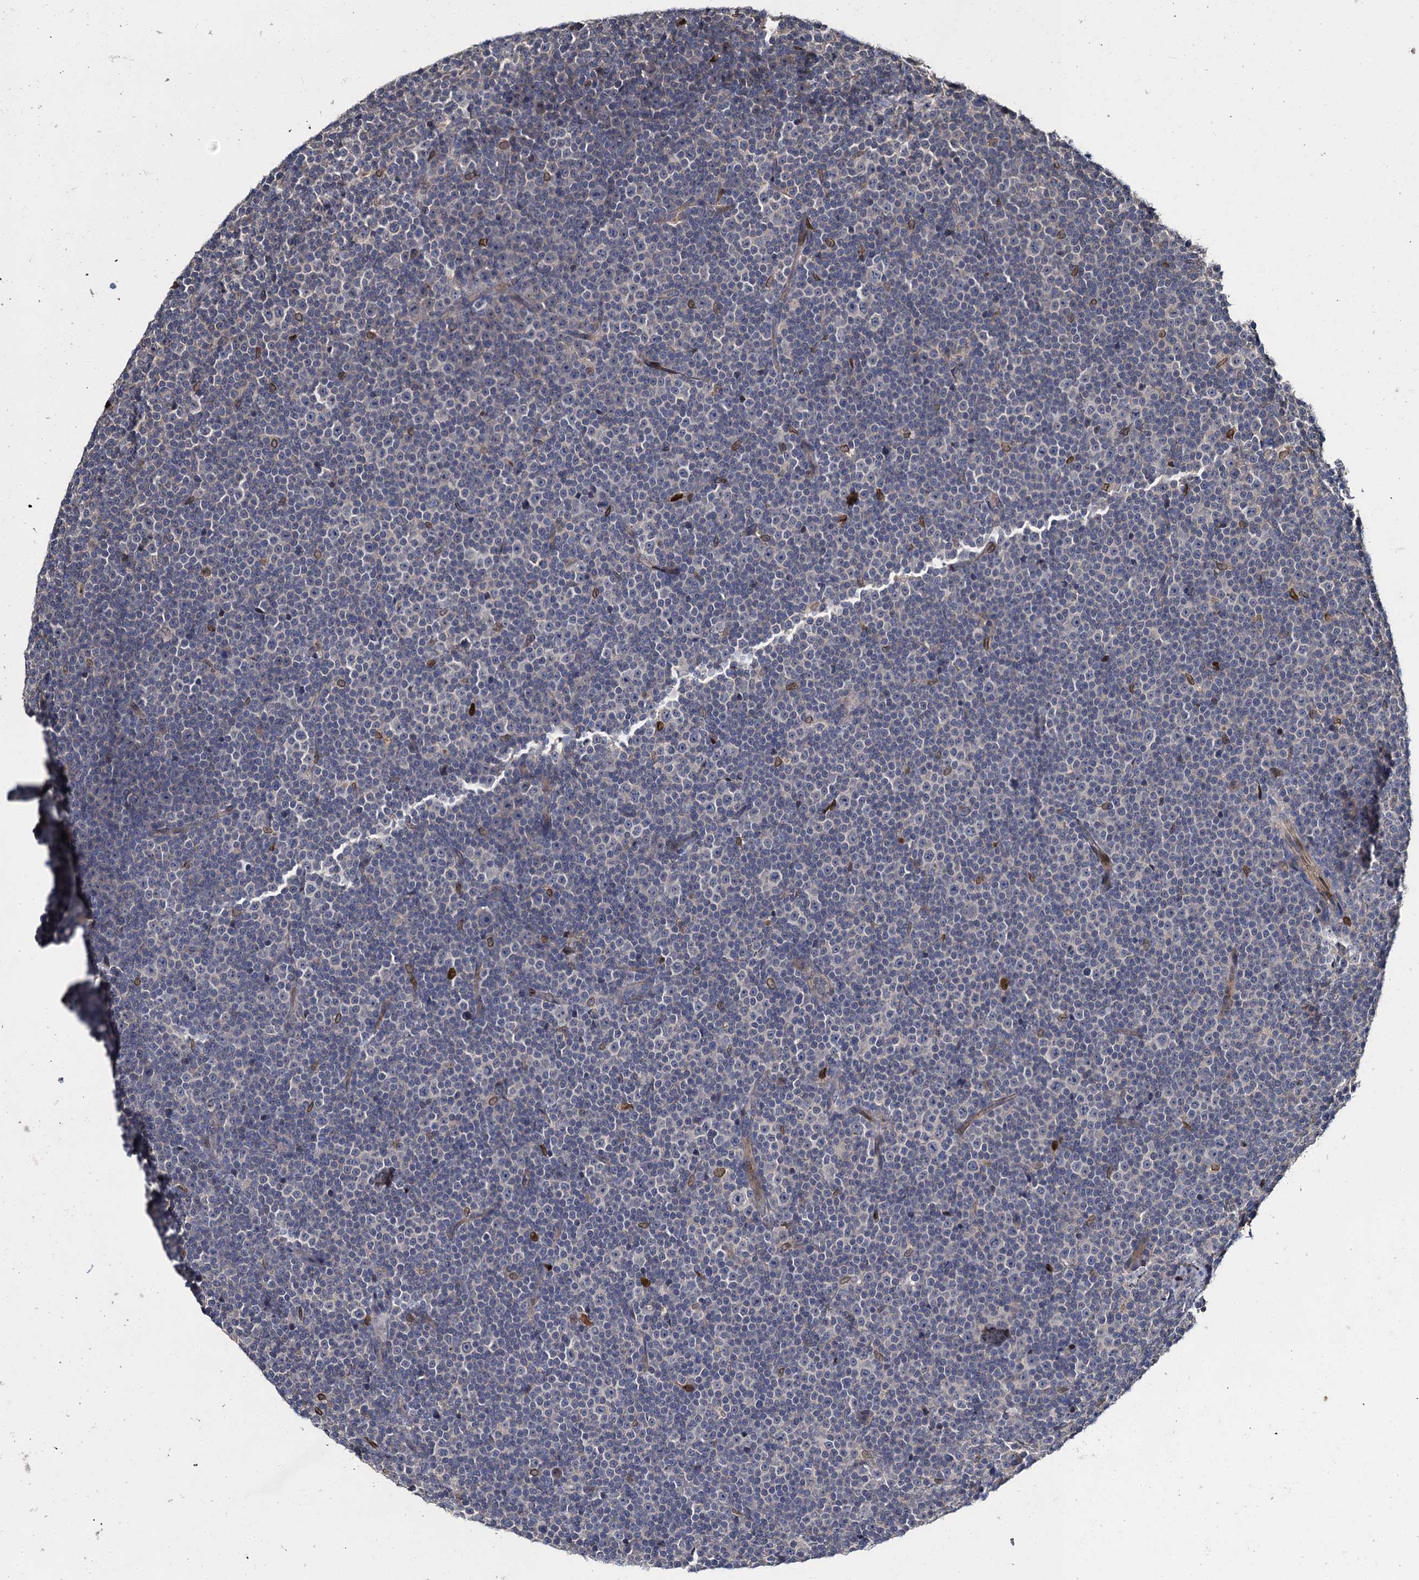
{"staining": {"intensity": "negative", "quantity": "none", "location": "none"}, "tissue": "lymphoma", "cell_type": "Tumor cells", "image_type": "cancer", "snomed": [{"axis": "morphology", "description": "Malignant lymphoma, non-Hodgkin's type, Low grade"}, {"axis": "topography", "description": "Lymph node"}], "caption": "The histopathology image exhibits no significant staining in tumor cells of malignant lymphoma, non-Hodgkin's type (low-grade).", "gene": "SLC11A2", "patient": {"sex": "female", "age": 67}}